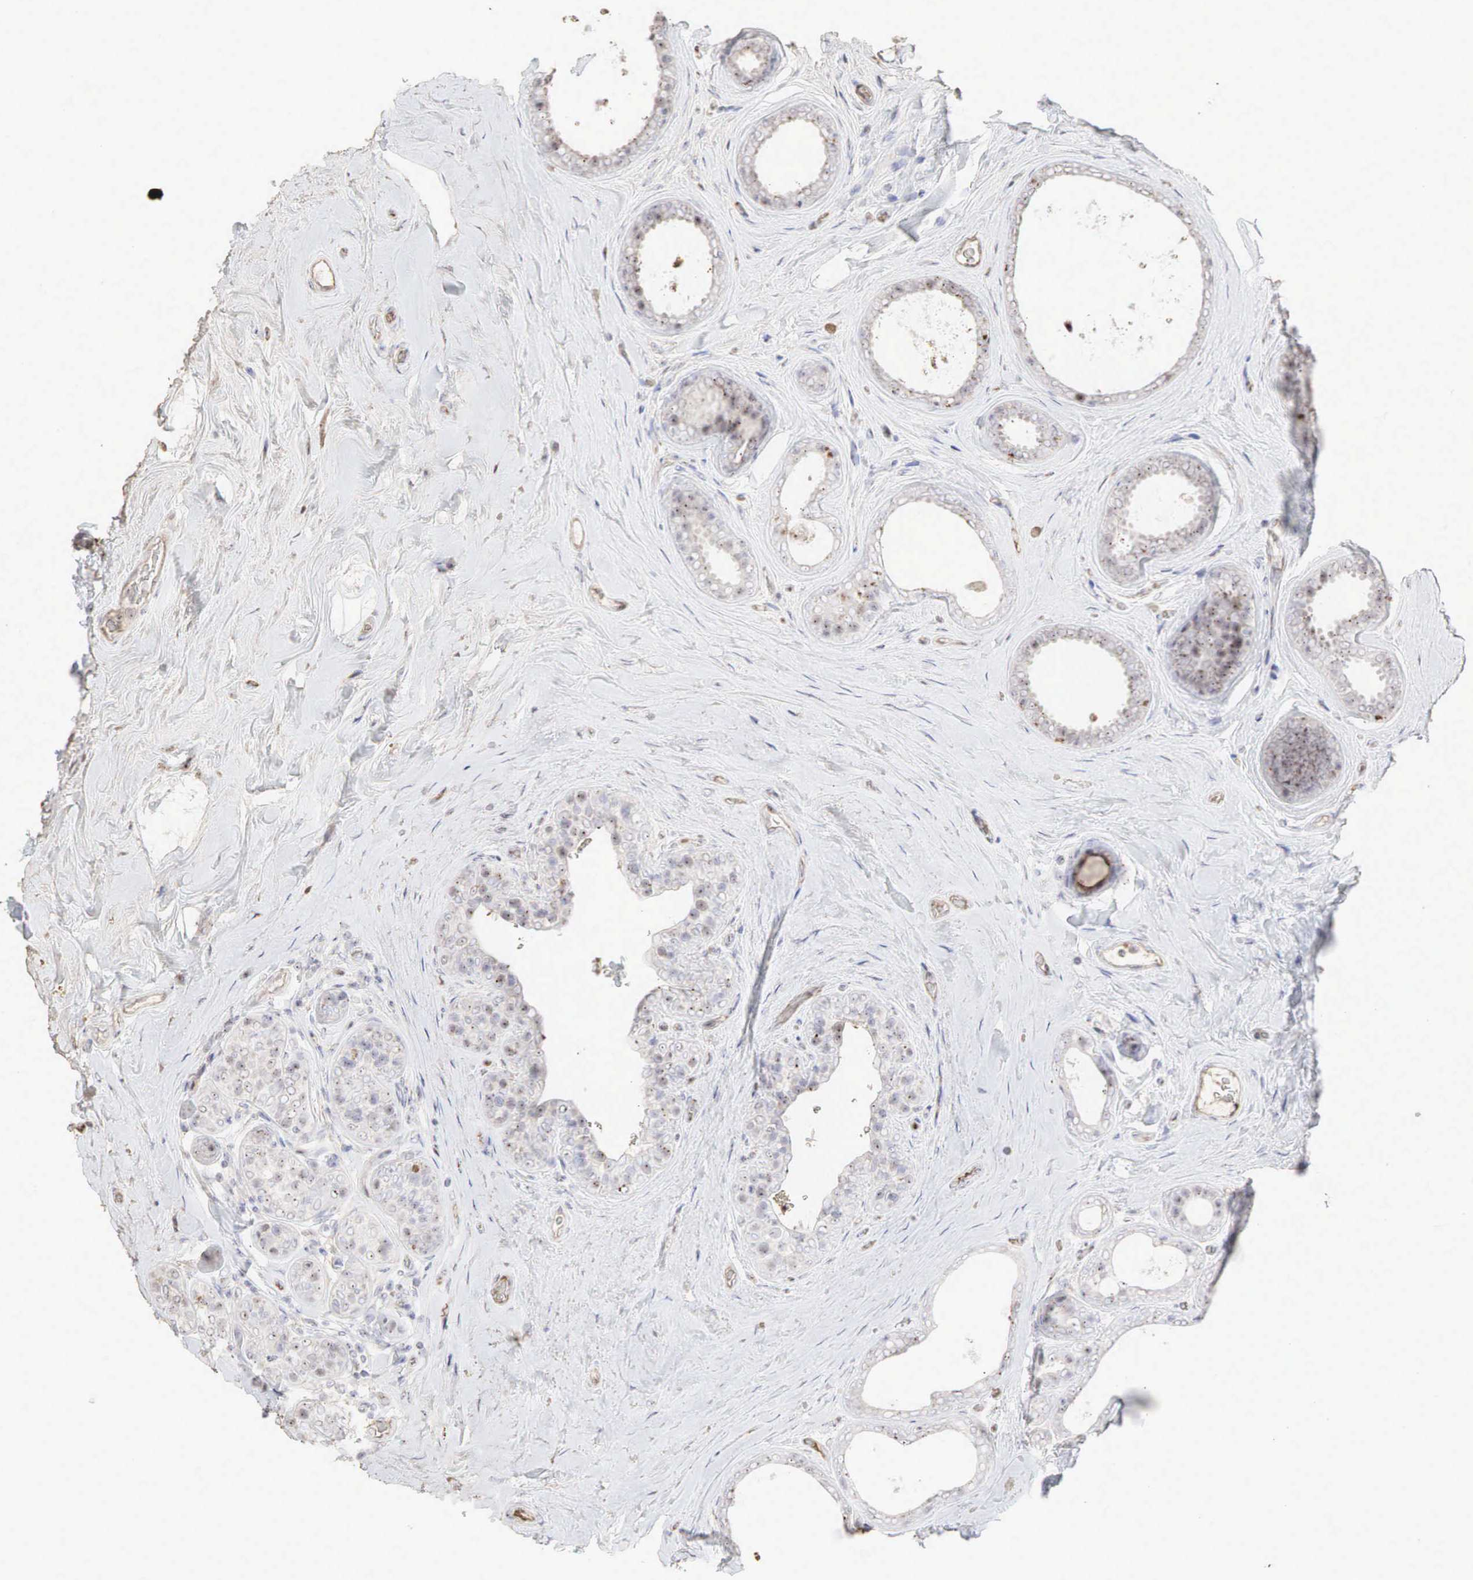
{"staining": {"intensity": "strong", "quantity": "25%-75%", "location": "cytoplasmic/membranous,nuclear"}, "tissue": "breast cancer", "cell_type": "Tumor cells", "image_type": "cancer", "snomed": [{"axis": "morphology", "description": "Duct carcinoma"}, {"axis": "topography", "description": "Breast"}], "caption": "Breast cancer stained with a brown dye demonstrates strong cytoplasmic/membranous and nuclear positive staining in about 25%-75% of tumor cells.", "gene": "DKC1", "patient": {"sex": "female", "age": 72}}